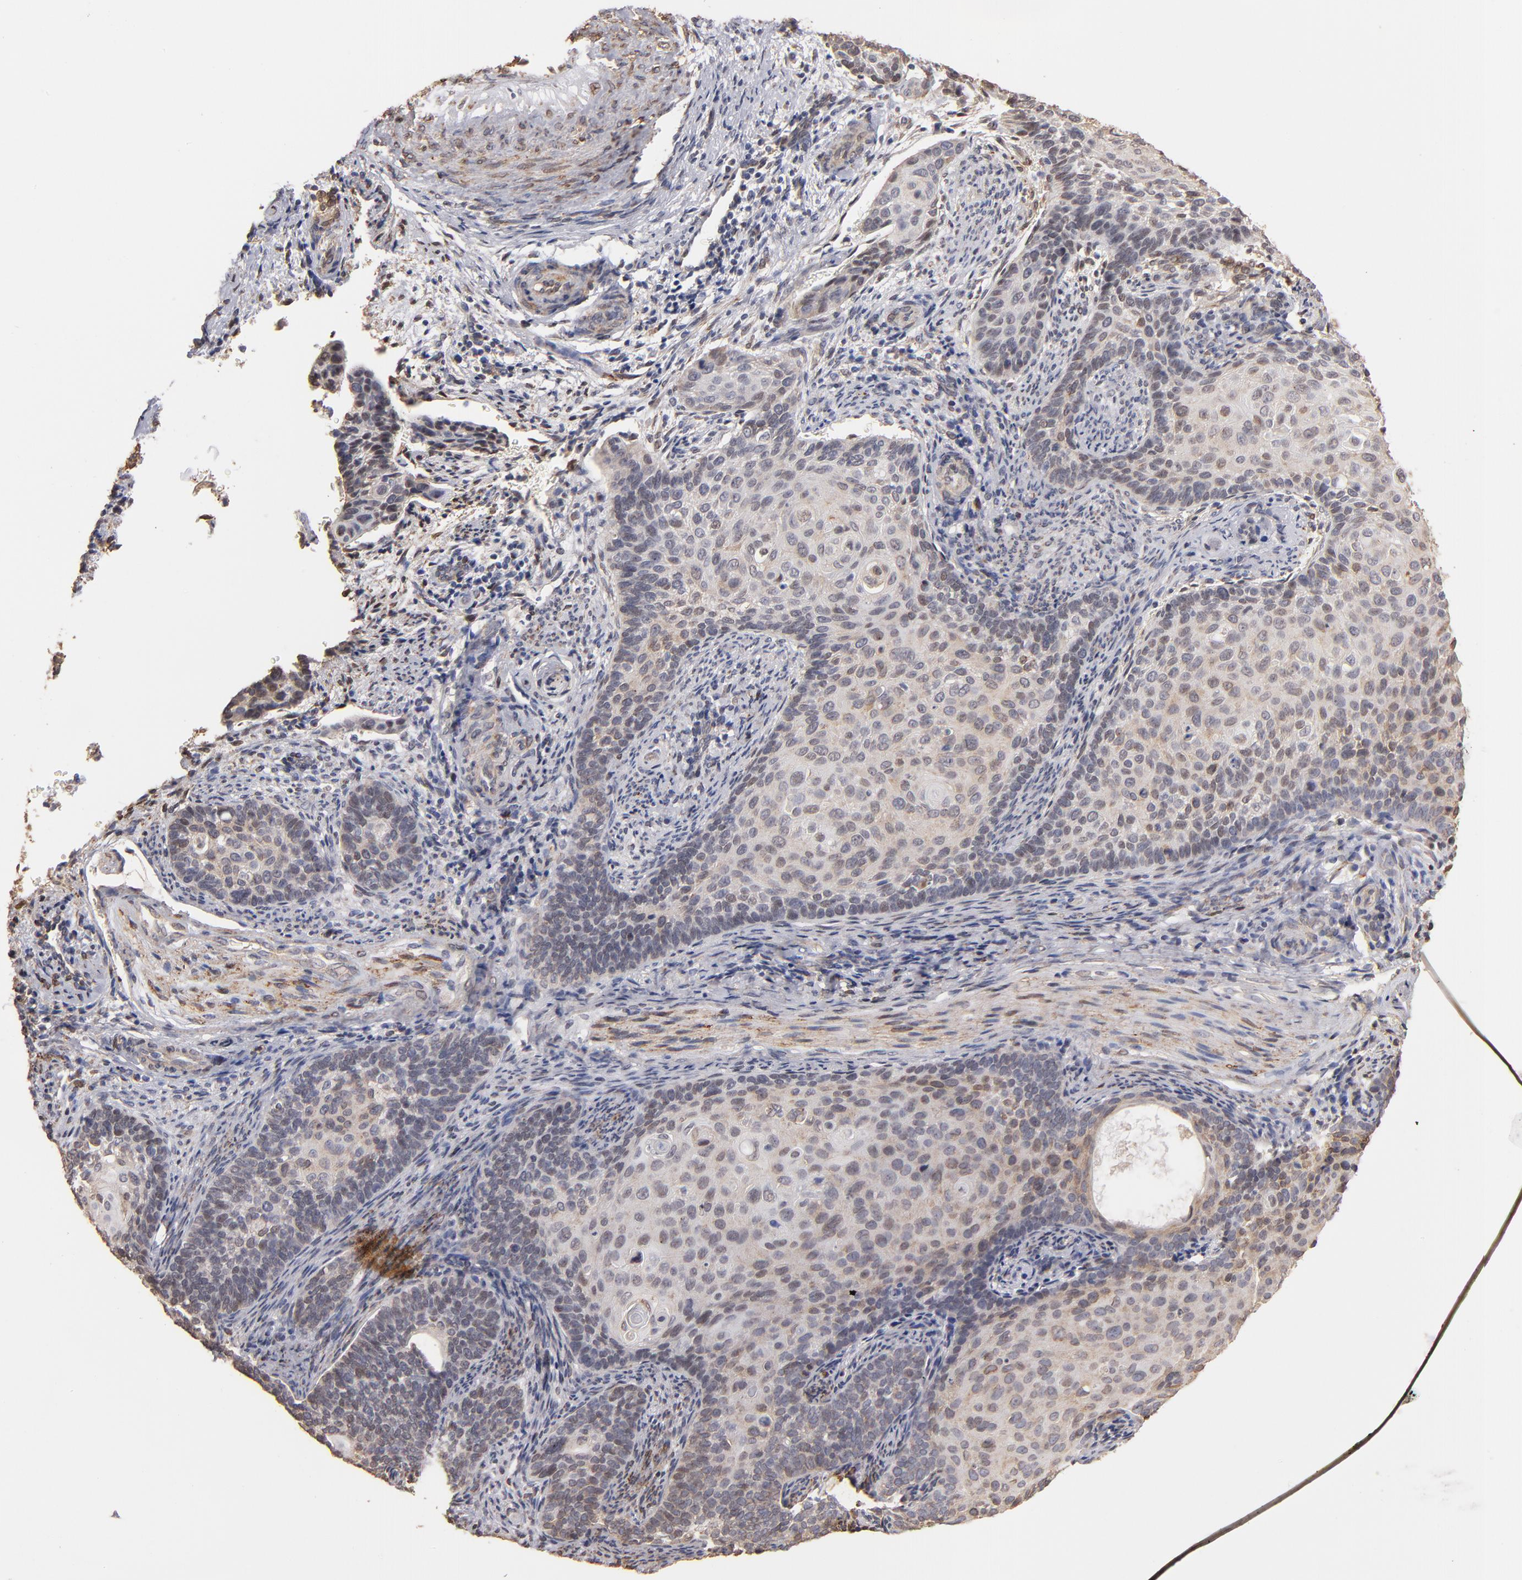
{"staining": {"intensity": "weak", "quantity": ">75%", "location": "cytoplasmic/membranous"}, "tissue": "cervical cancer", "cell_type": "Tumor cells", "image_type": "cancer", "snomed": [{"axis": "morphology", "description": "Squamous cell carcinoma, NOS"}, {"axis": "topography", "description": "Cervix"}], "caption": "A brown stain highlights weak cytoplasmic/membranous staining of a protein in human cervical cancer tumor cells. Ihc stains the protein of interest in brown and the nuclei are stained blue.", "gene": "PGRMC1", "patient": {"sex": "female", "age": 33}}